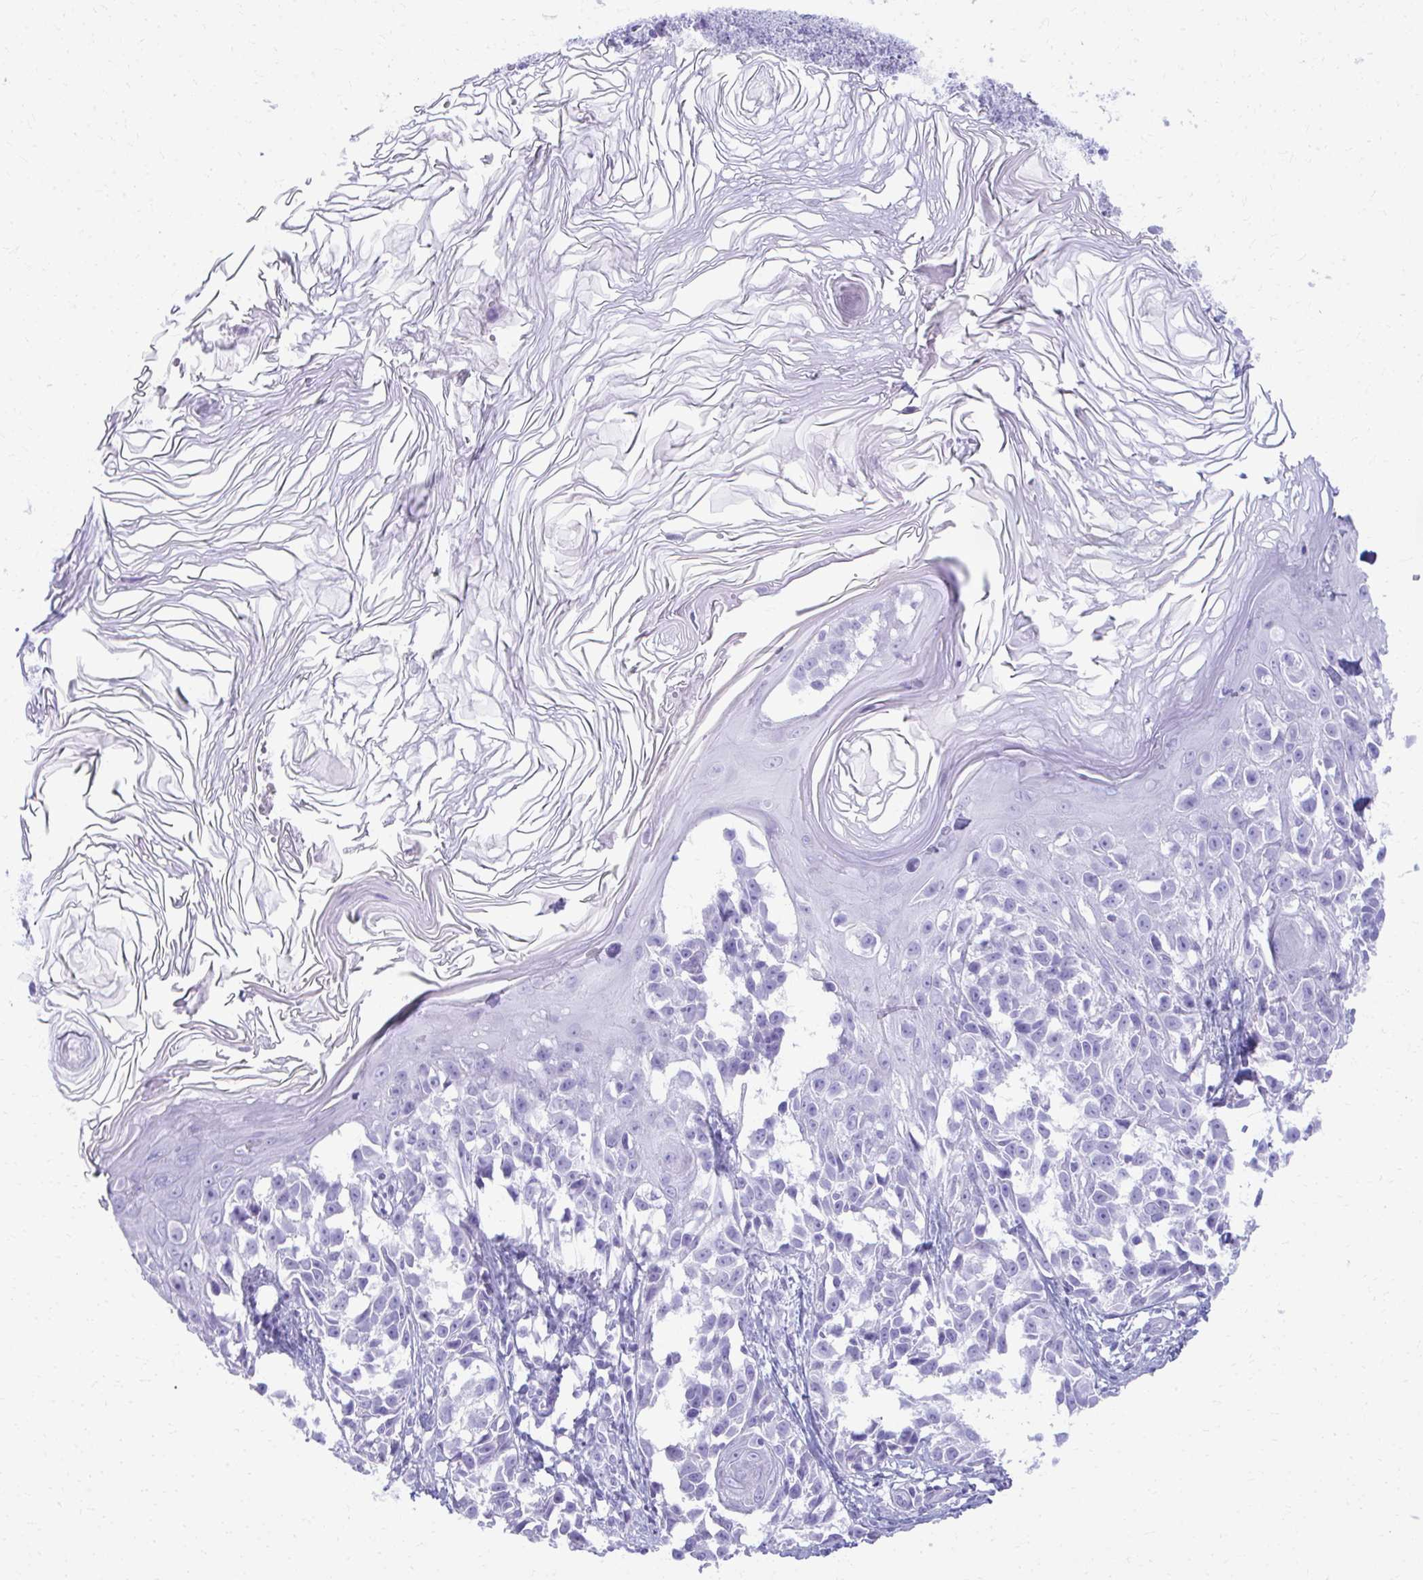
{"staining": {"intensity": "negative", "quantity": "none", "location": "none"}, "tissue": "melanoma", "cell_type": "Tumor cells", "image_type": "cancer", "snomed": [{"axis": "morphology", "description": "Malignant melanoma, NOS"}, {"axis": "topography", "description": "Skin"}], "caption": "Immunohistochemistry (IHC) photomicrograph of neoplastic tissue: human melanoma stained with DAB demonstrates no significant protein expression in tumor cells. (Brightfield microscopy of DAB (3,3'-diaminobenzidine) immunohistochemistry (IHC) at high magnification).", "gene": "MAF1", "patient": {"sex": "male", "age": 73}}